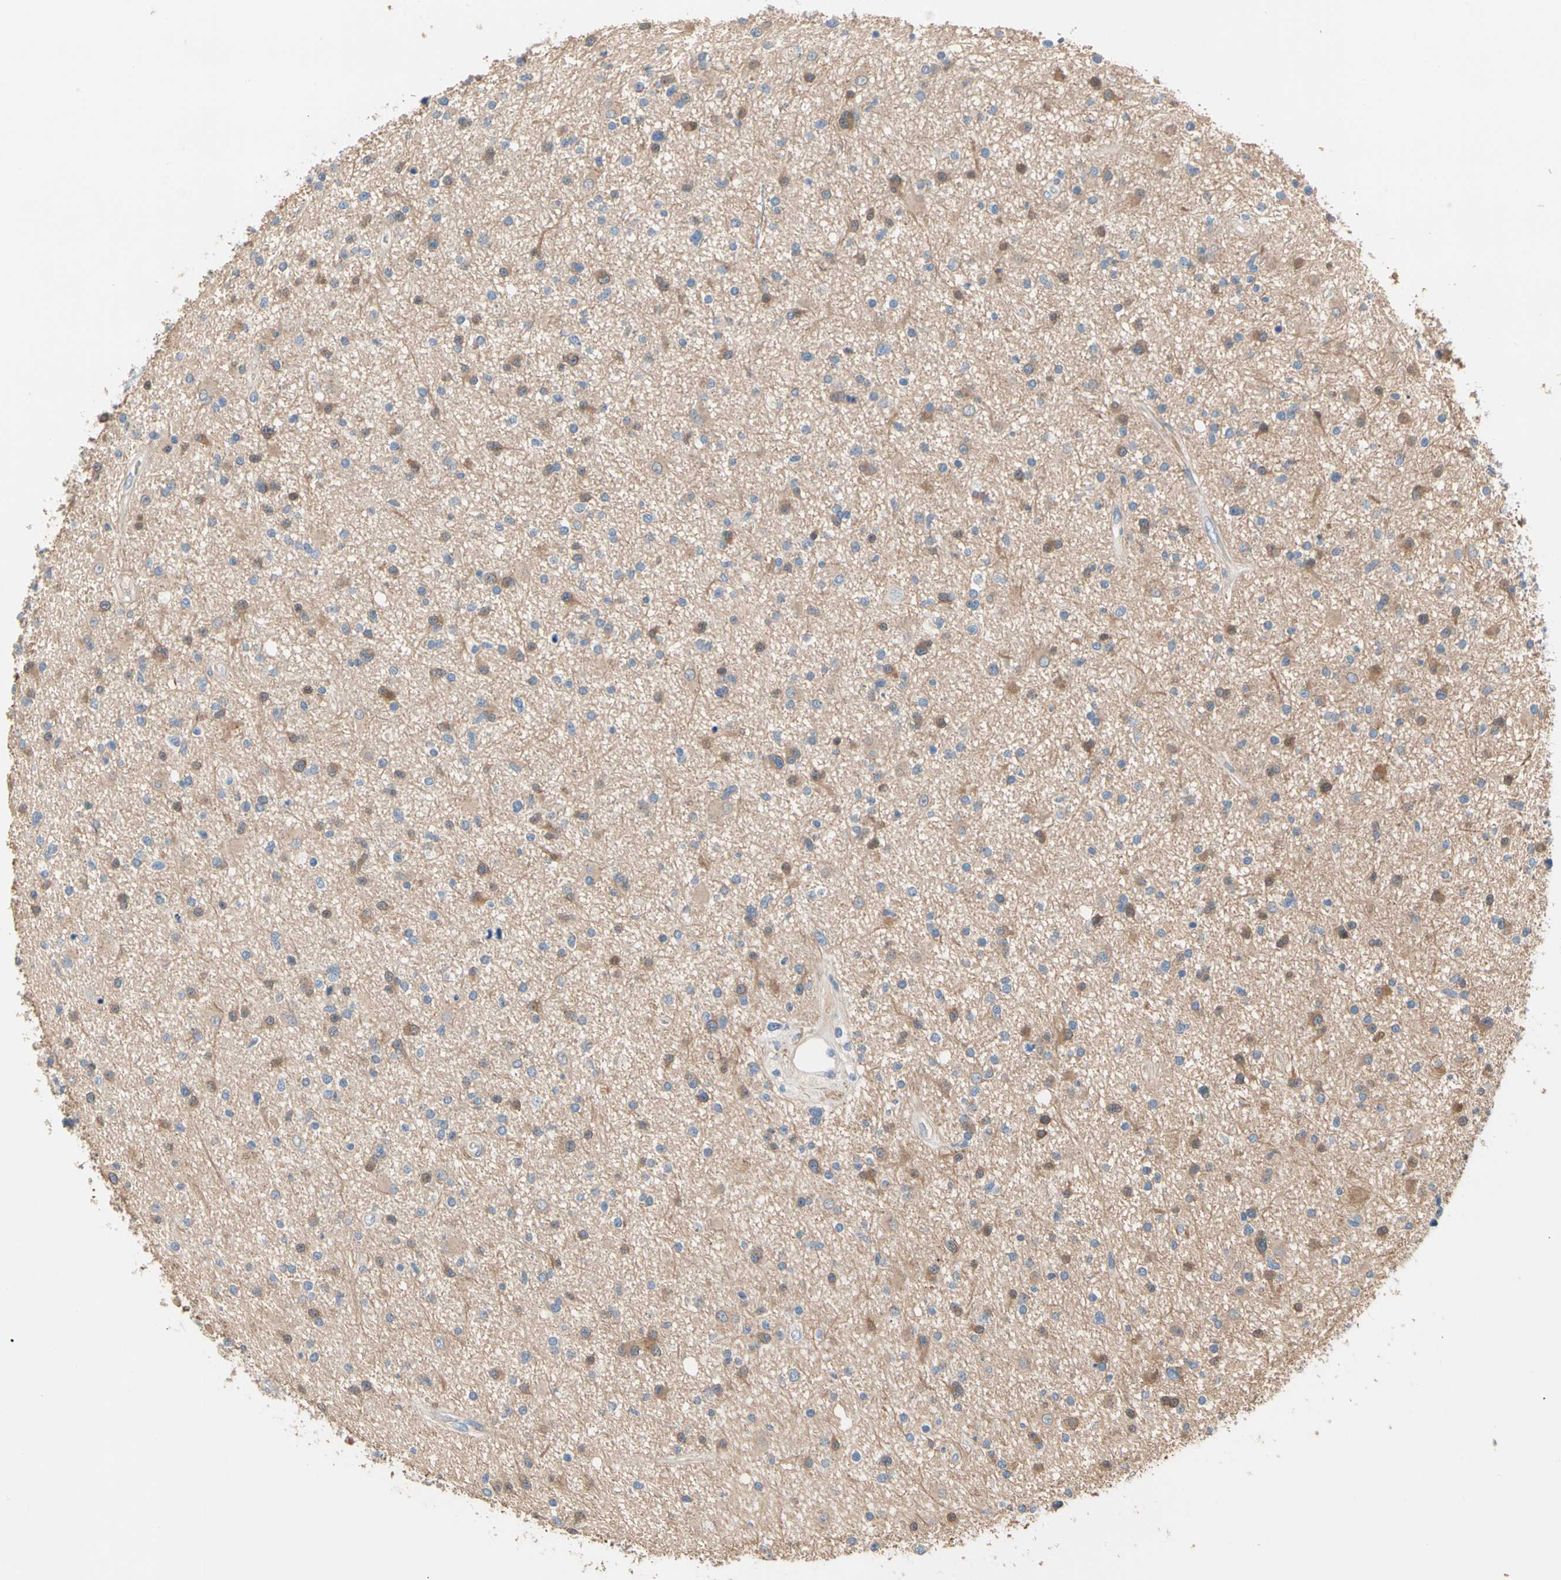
{"staining": {"intensity": "moderate", "quantity": "<25%", "location": "cytoplasmic/membranous"}, "tissue": "glioma", "cell_type": "Tumor cells", "image_type": "cancer", "snomed": [{"axis": "morphology", "description": "Glioma, malignant, High grade"}, {"axis": "topography", "description": "Brain"}], "caption": "The micrograph reveals immunohistochemical staining of glioma. There is moderate cytoplasmic/membranous positivity is seen in approximately <25% of tumor cells. The protein of interest is shown in brown color, while the nuclei are stained blue.", "gene": "BBOX1", "patient": {"sex": "male", "age": 33}}